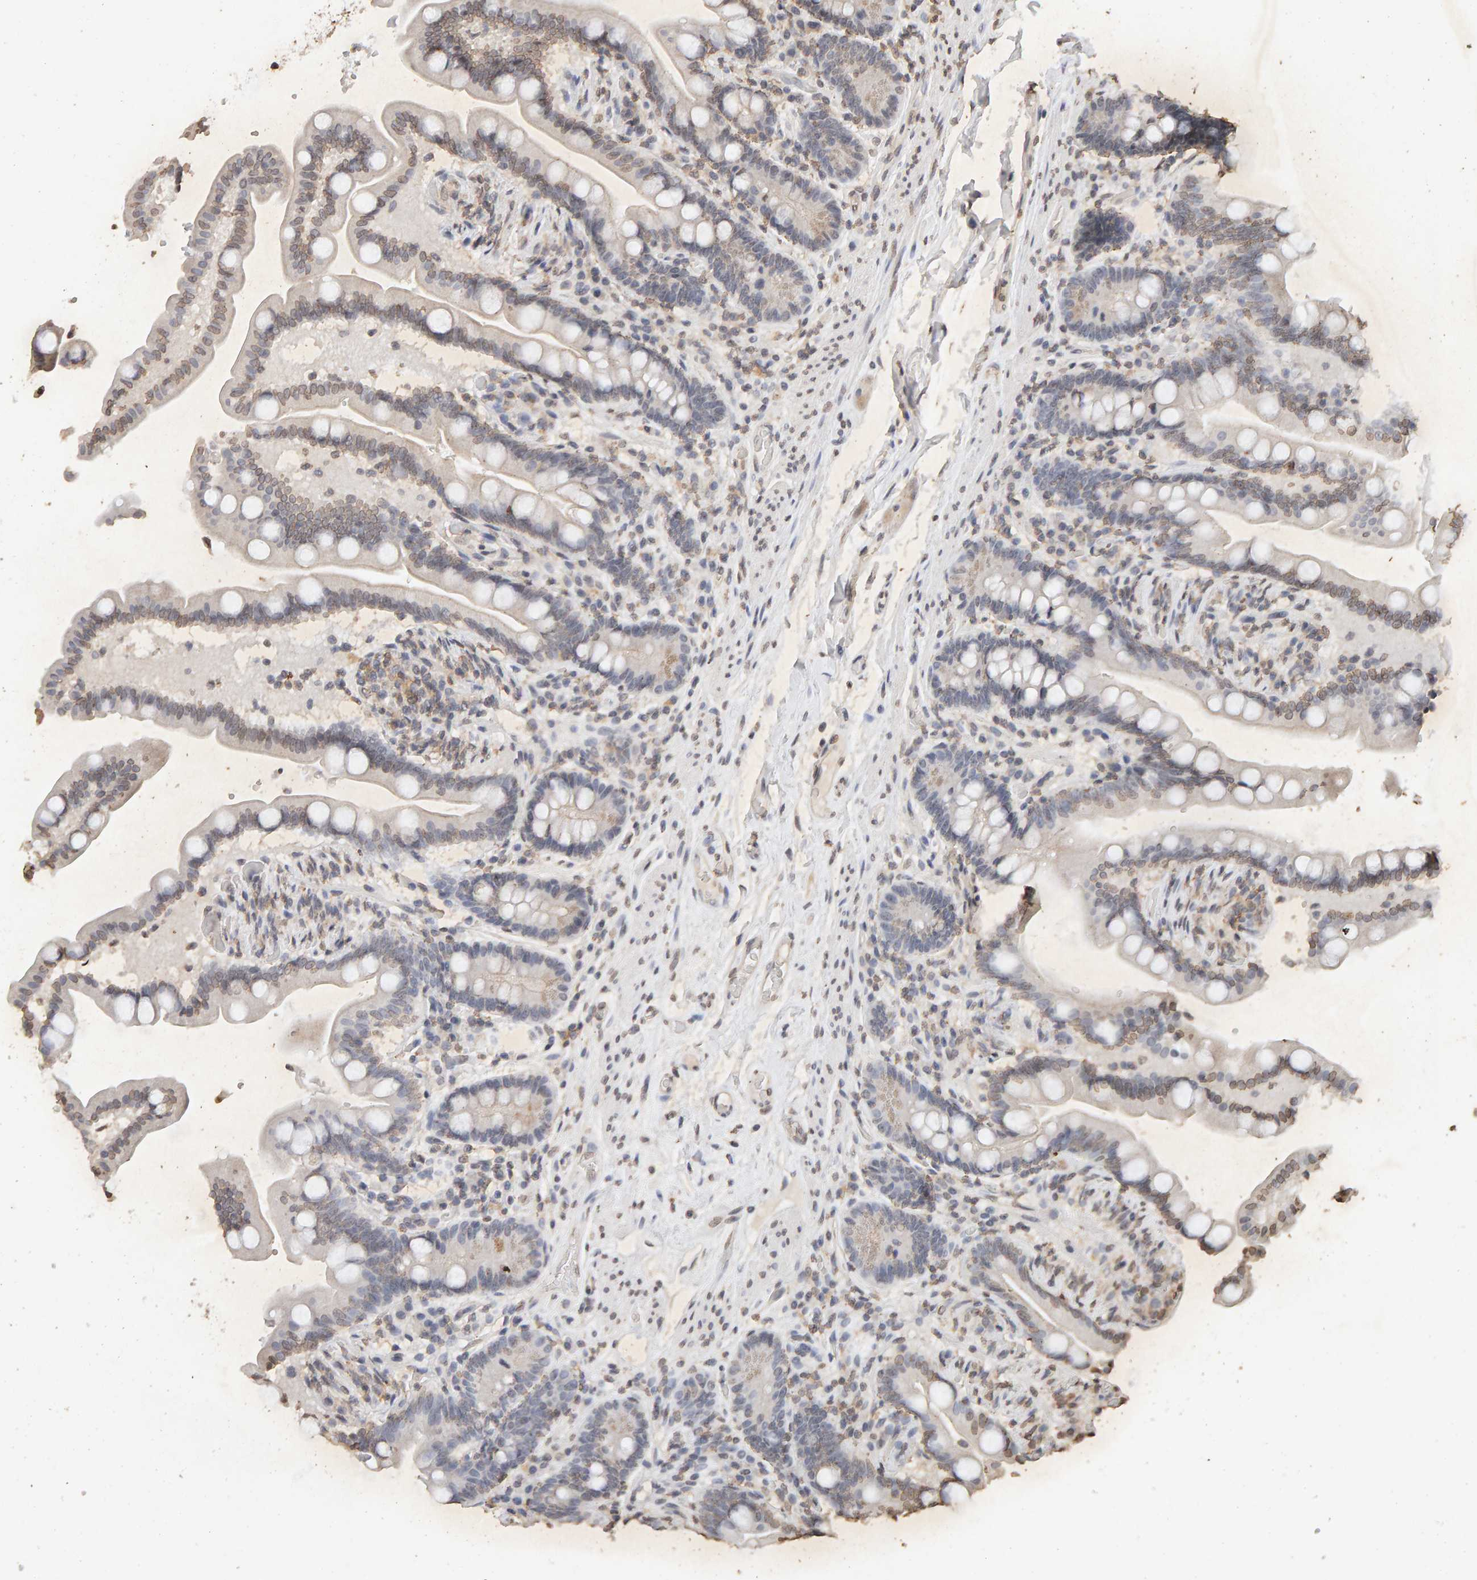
{"staining": {"intensity": "moderate", "quantity": "25%-75%", "location": "nuclear"}, "tissue": "colon", "cell_type": "Endothelial cells", "image_type": "normal", "snomed": [{"axis": "morphology", "description": "Normal tissue, NOS"}, {"axis": "topography", "description": "Smooth muscle"}, {"axis": "topography", "description": "Colon"}], "caption": "Immunohistochemistry (DAB (3,3'-diaminobenzidine)) staining of benign colon demonstrates moderate nuclear protein positivity in about 25%-75% of endothelial cells. Nuclei are stained in blue.", "gene": "DNAJB5", "patient": {"sex": "male", "age": 73}}